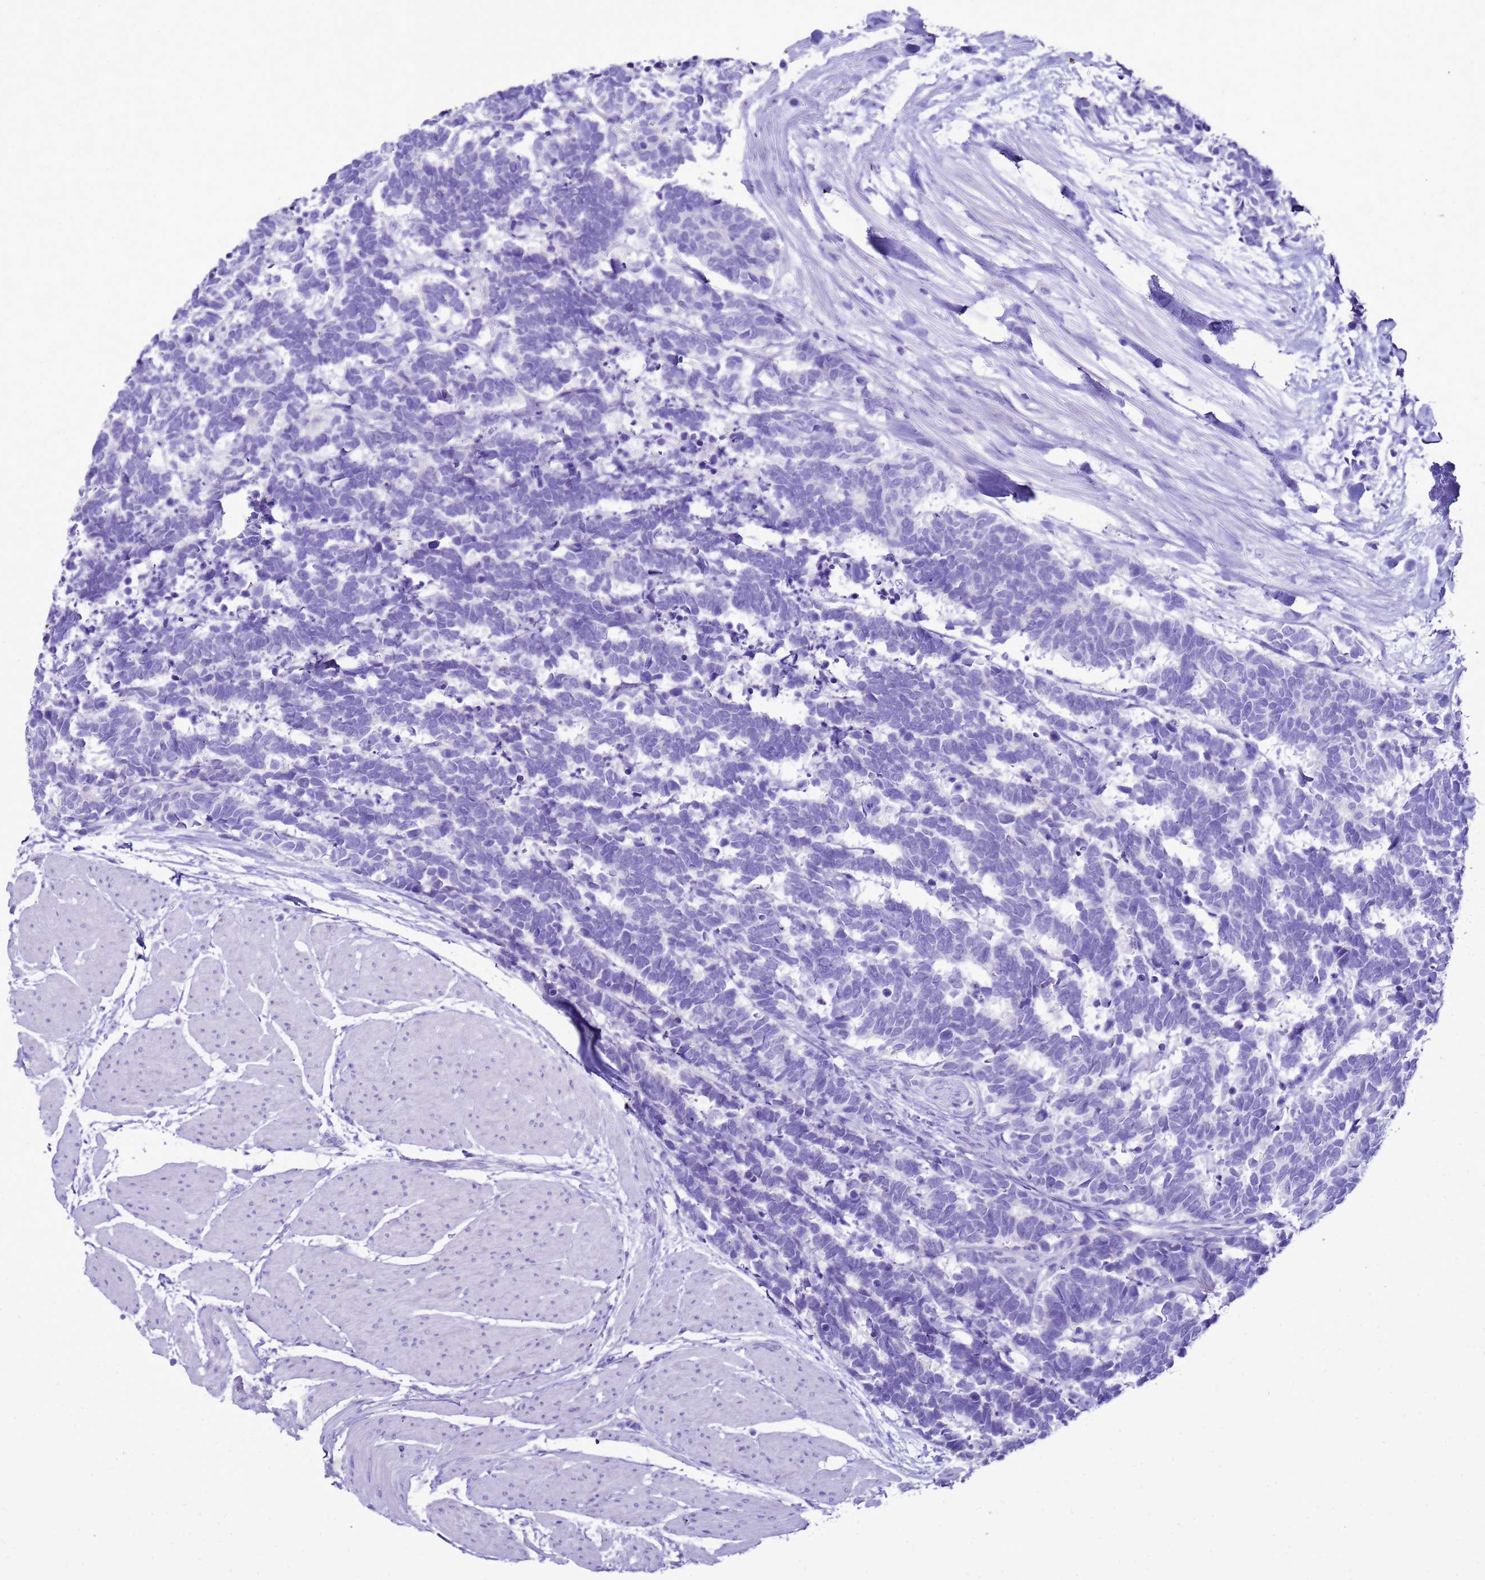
{"staining": {"intensity": "negative", "quantity": "none", "location": "none"}, "tissue": "carcinoid", "cell_type": "Tumor cells", "image_type": "cancer", "snomed": [{"axis": "morphology", "description": "Carcinoma, NOS"}, {"axis": "morphology", "description": "Carcinoid, malignant, NOS"}, {"axis": "topography", "description": "Urinary bladder"}], "caption": "Immunohistochemistry of carcinoid displays no expression in tumor cells.", "gene": "BEST2", "patient": {"sex": "male", "age": 57}}